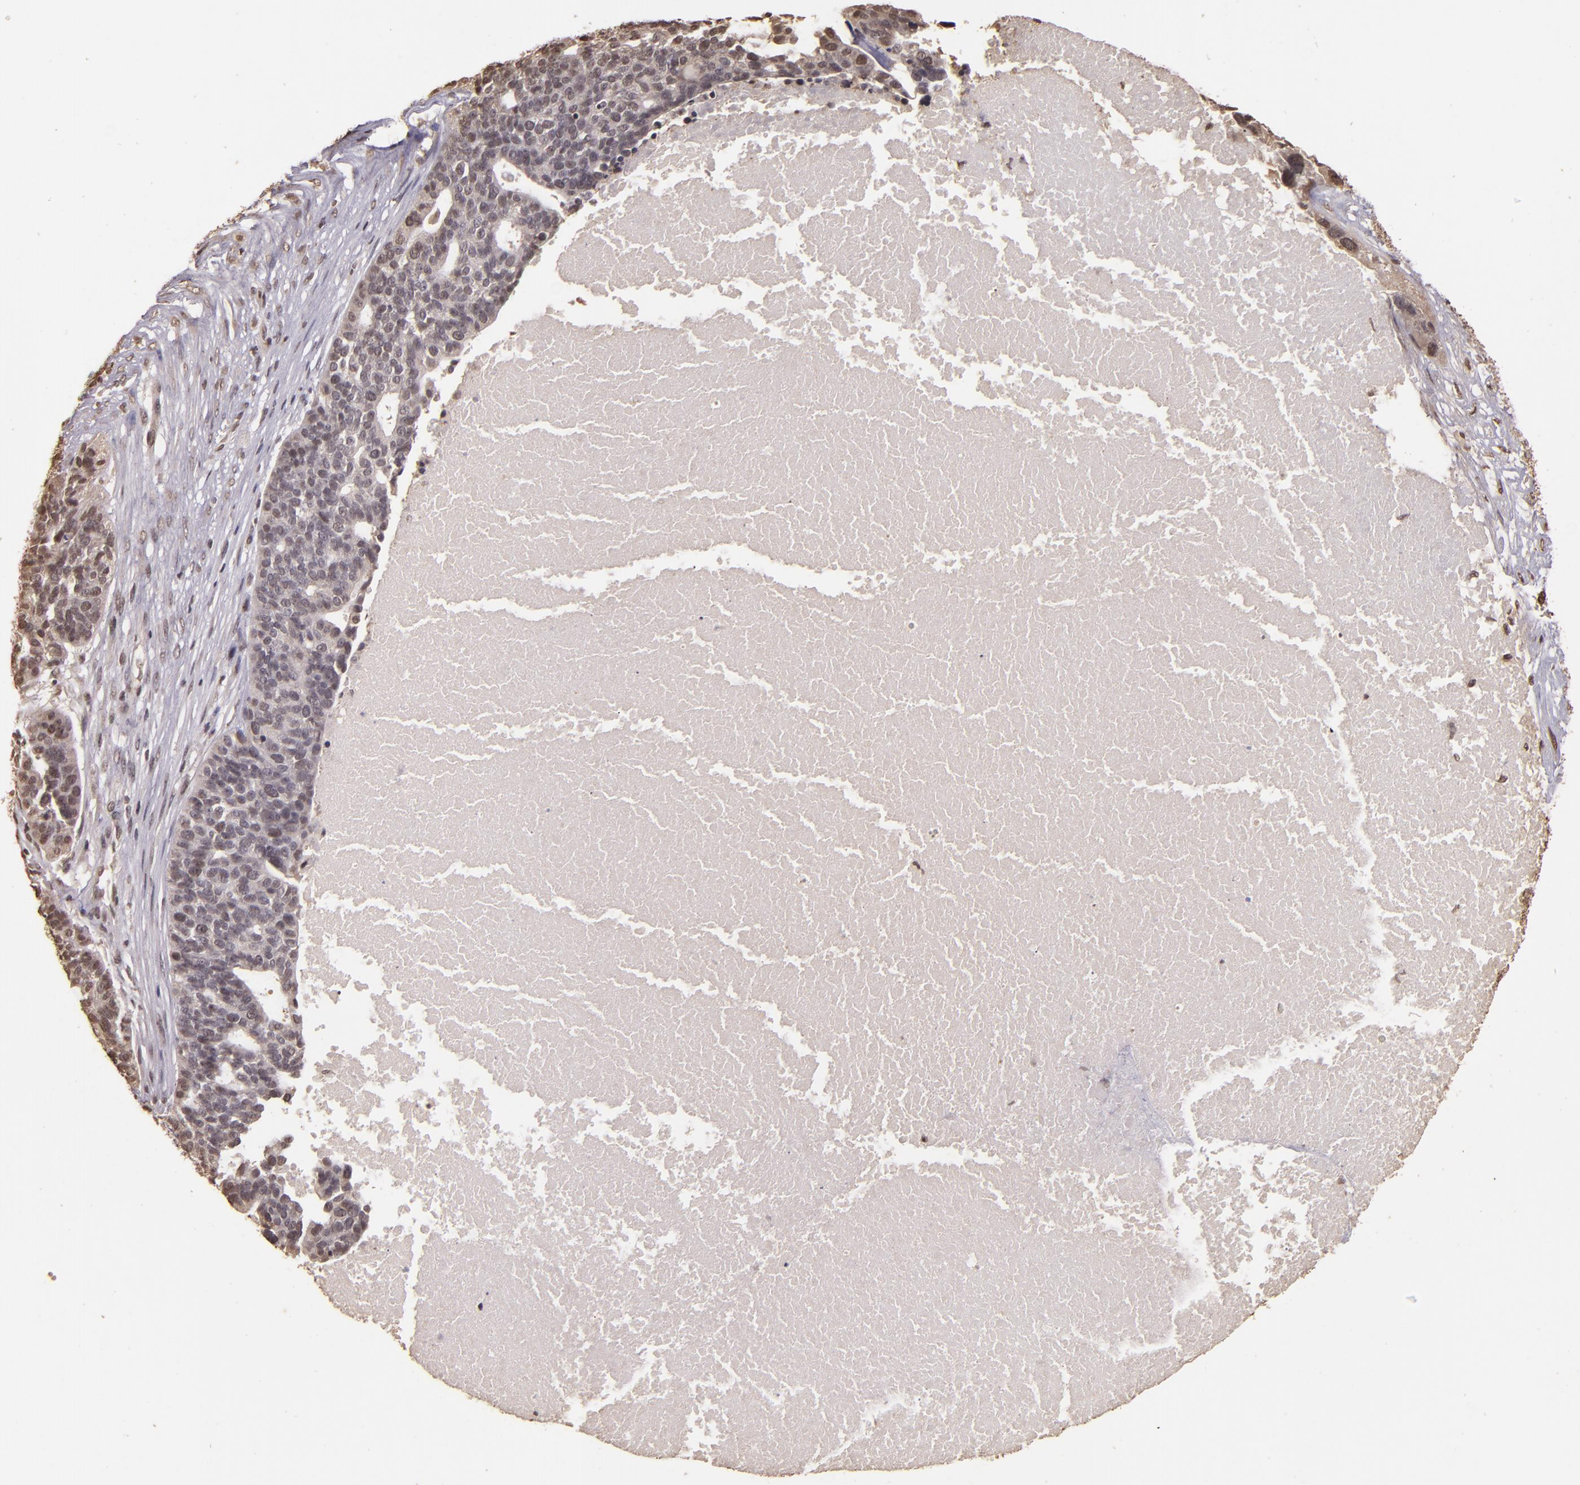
{"staining": {"intensity": "negative", "quantity": "none", "location": "none"}, "tissue": "ovarian cancer", "cell_type": "Tumor cells", "image_type": "cancer", "snomed": [{"axis": "morphology", "description": "Cystadenocarcinoma, serous, NOS"}, {"axis": "topography", "description": "Ovary"}], "caption": "Human serous cystadenocarcinoma (ovarian) stained for a protein using IHC demonstrates no positivity in tumor cells.", "gene": "CUL1", "patient": {"sex": "female", "age": 59}}